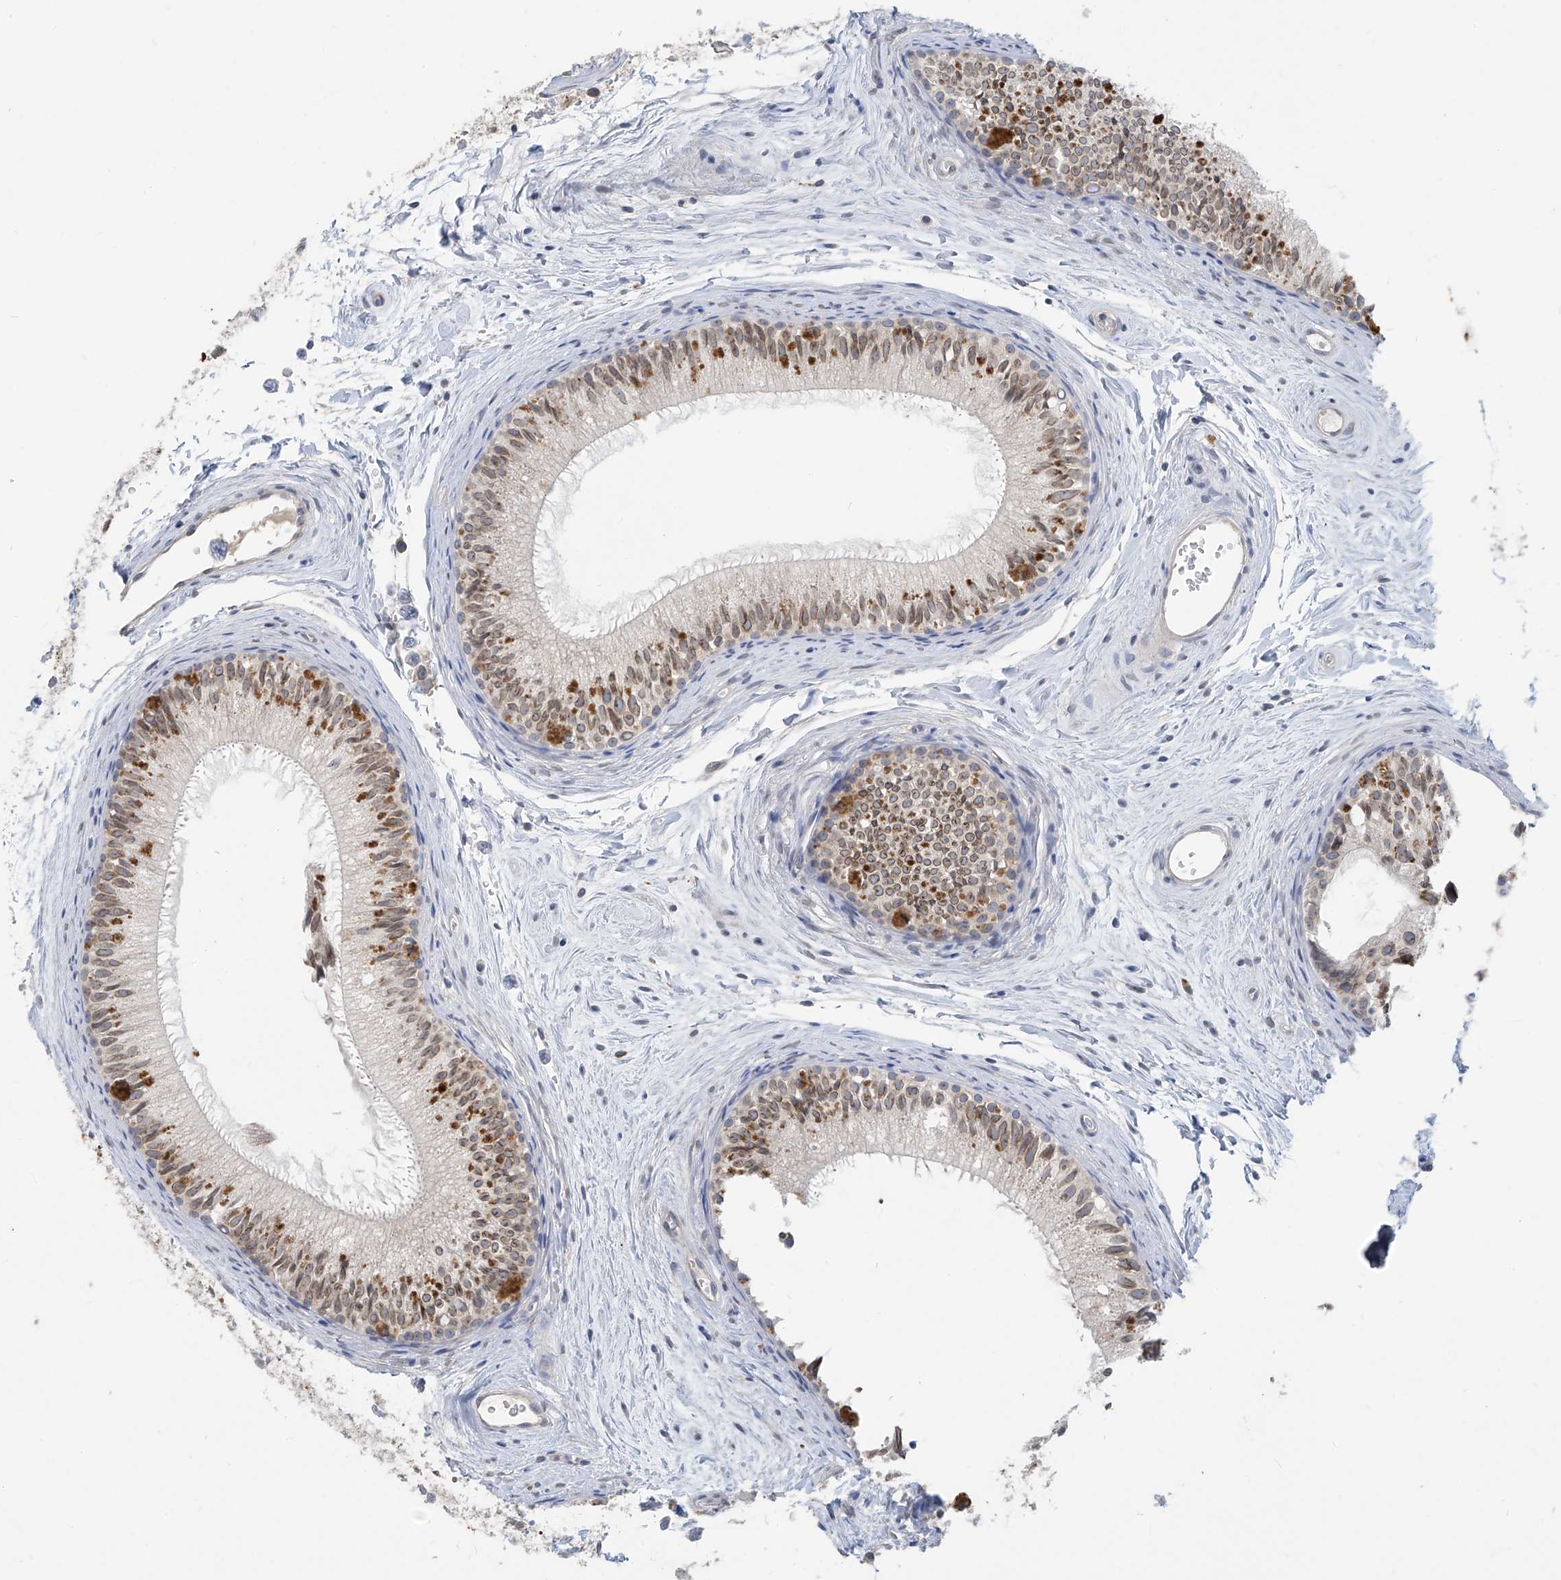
{"staining": {"intensity": "moderate", "quantity": "25%-75%", "location": "cytoplasmic/membranous,nuclear"}, "tissue": "epididymis", "cell_type": "Glandular cells", "image_type": "normal", "snomed": [{"axis": "morphology", "description": "Normal tissue, NOS"}, {"axis": "topography", "description": "Epididymis"}], "caption": "This micrograph reveals immunohistochemistry staining of benign human epididymis, with medium moderate cytoplasmic/membranous,nuclear expression in approximately 25%-75% of glandular cells.", "gene": "KRTAP25", "patient": {"sex": "male", "age": 34}}